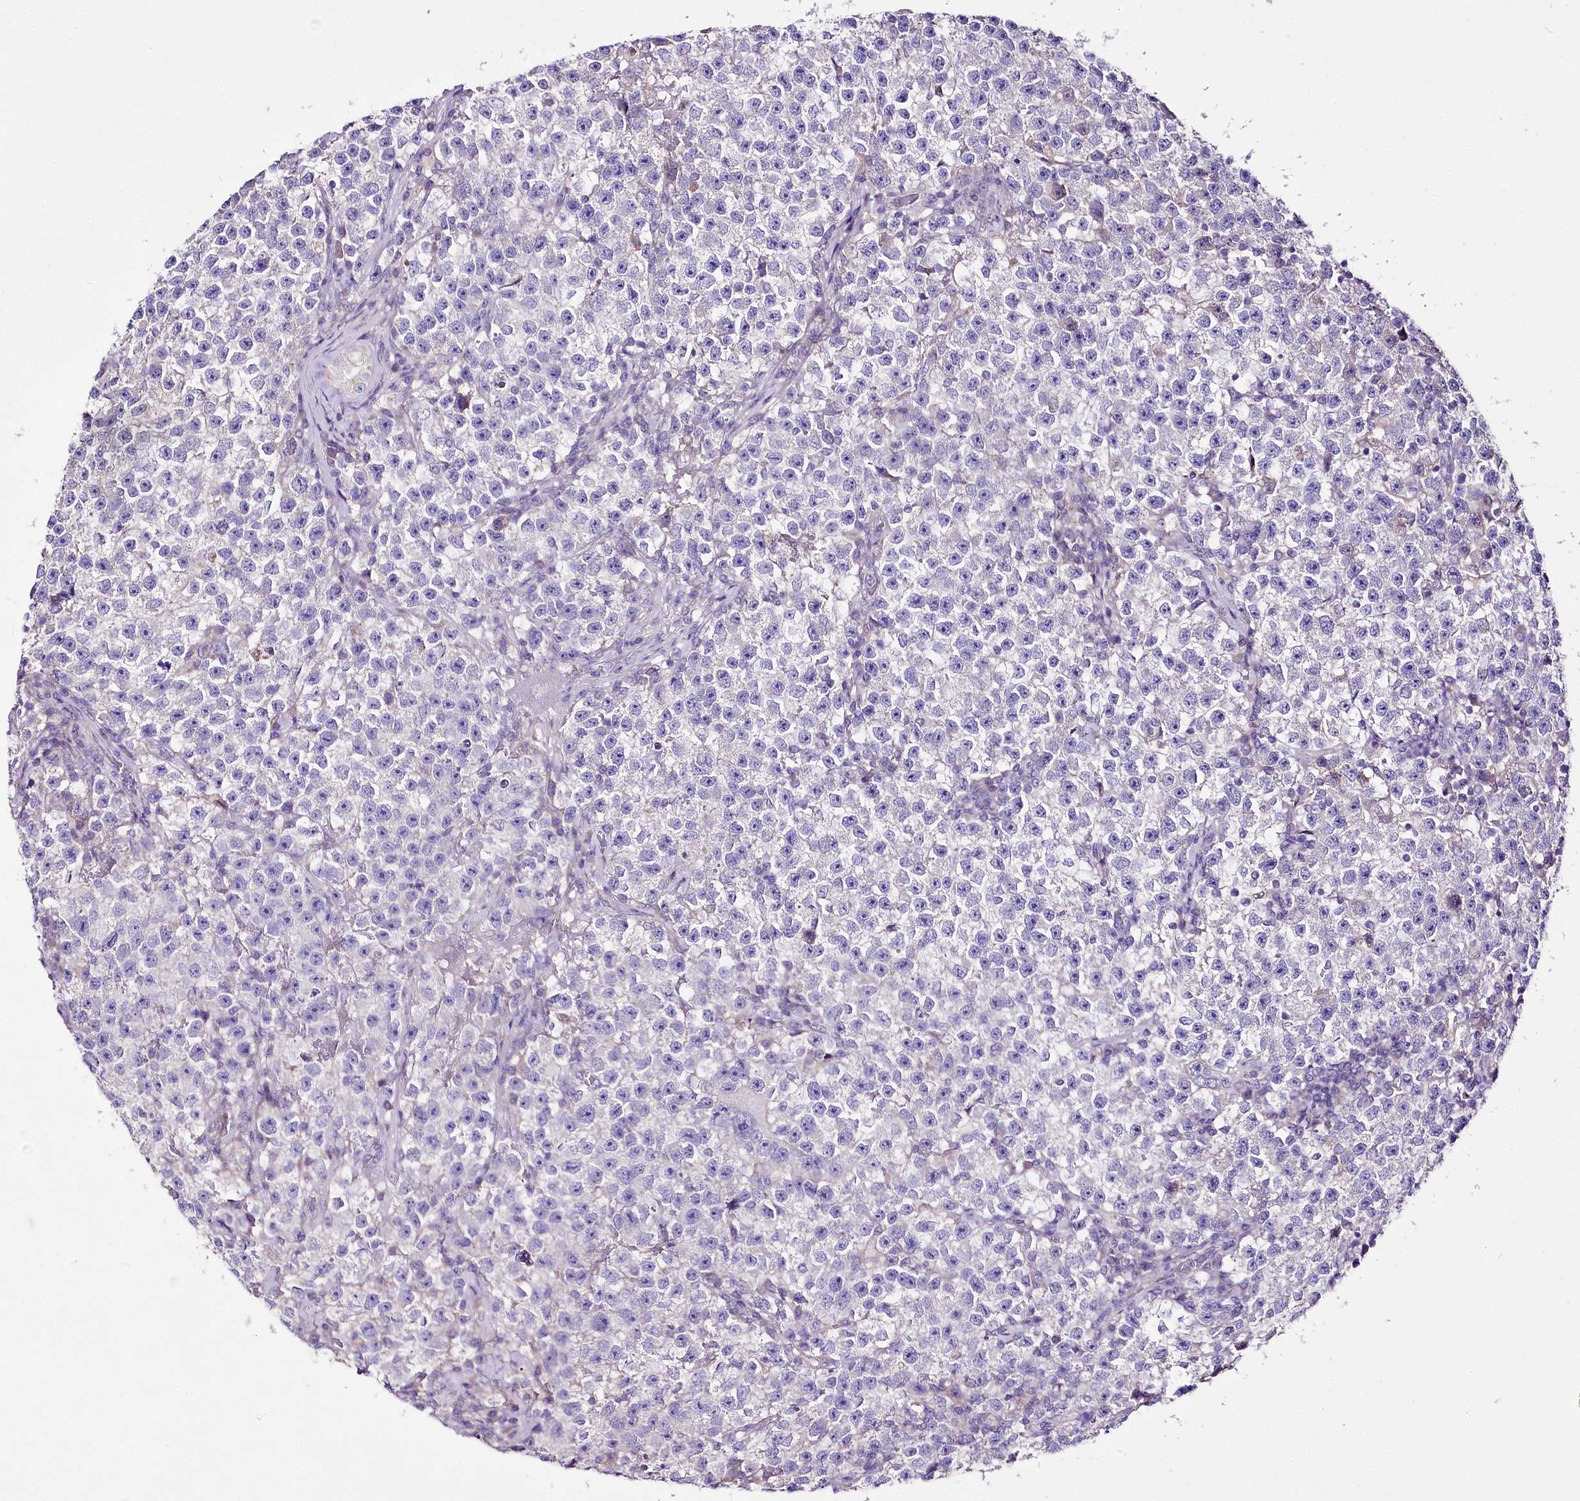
{"staining": {"intensity": "negative", "quantity": "none", "location": "none"}, "tissue": "testis cancer", "cell_type": "Tumor cells", "image_type": "cancer", "snomed": [{"axis": "morphology", "description": "Seminoma, NOS"}, {"axis": "topography", "description": "Testis"}], "caption": "DAB immunohistochemical staining of human testis cancer shows no significant positivity in tumor cells.", "gene": "LRRC14B", "patient": {"sex": "male", "age": 22}}